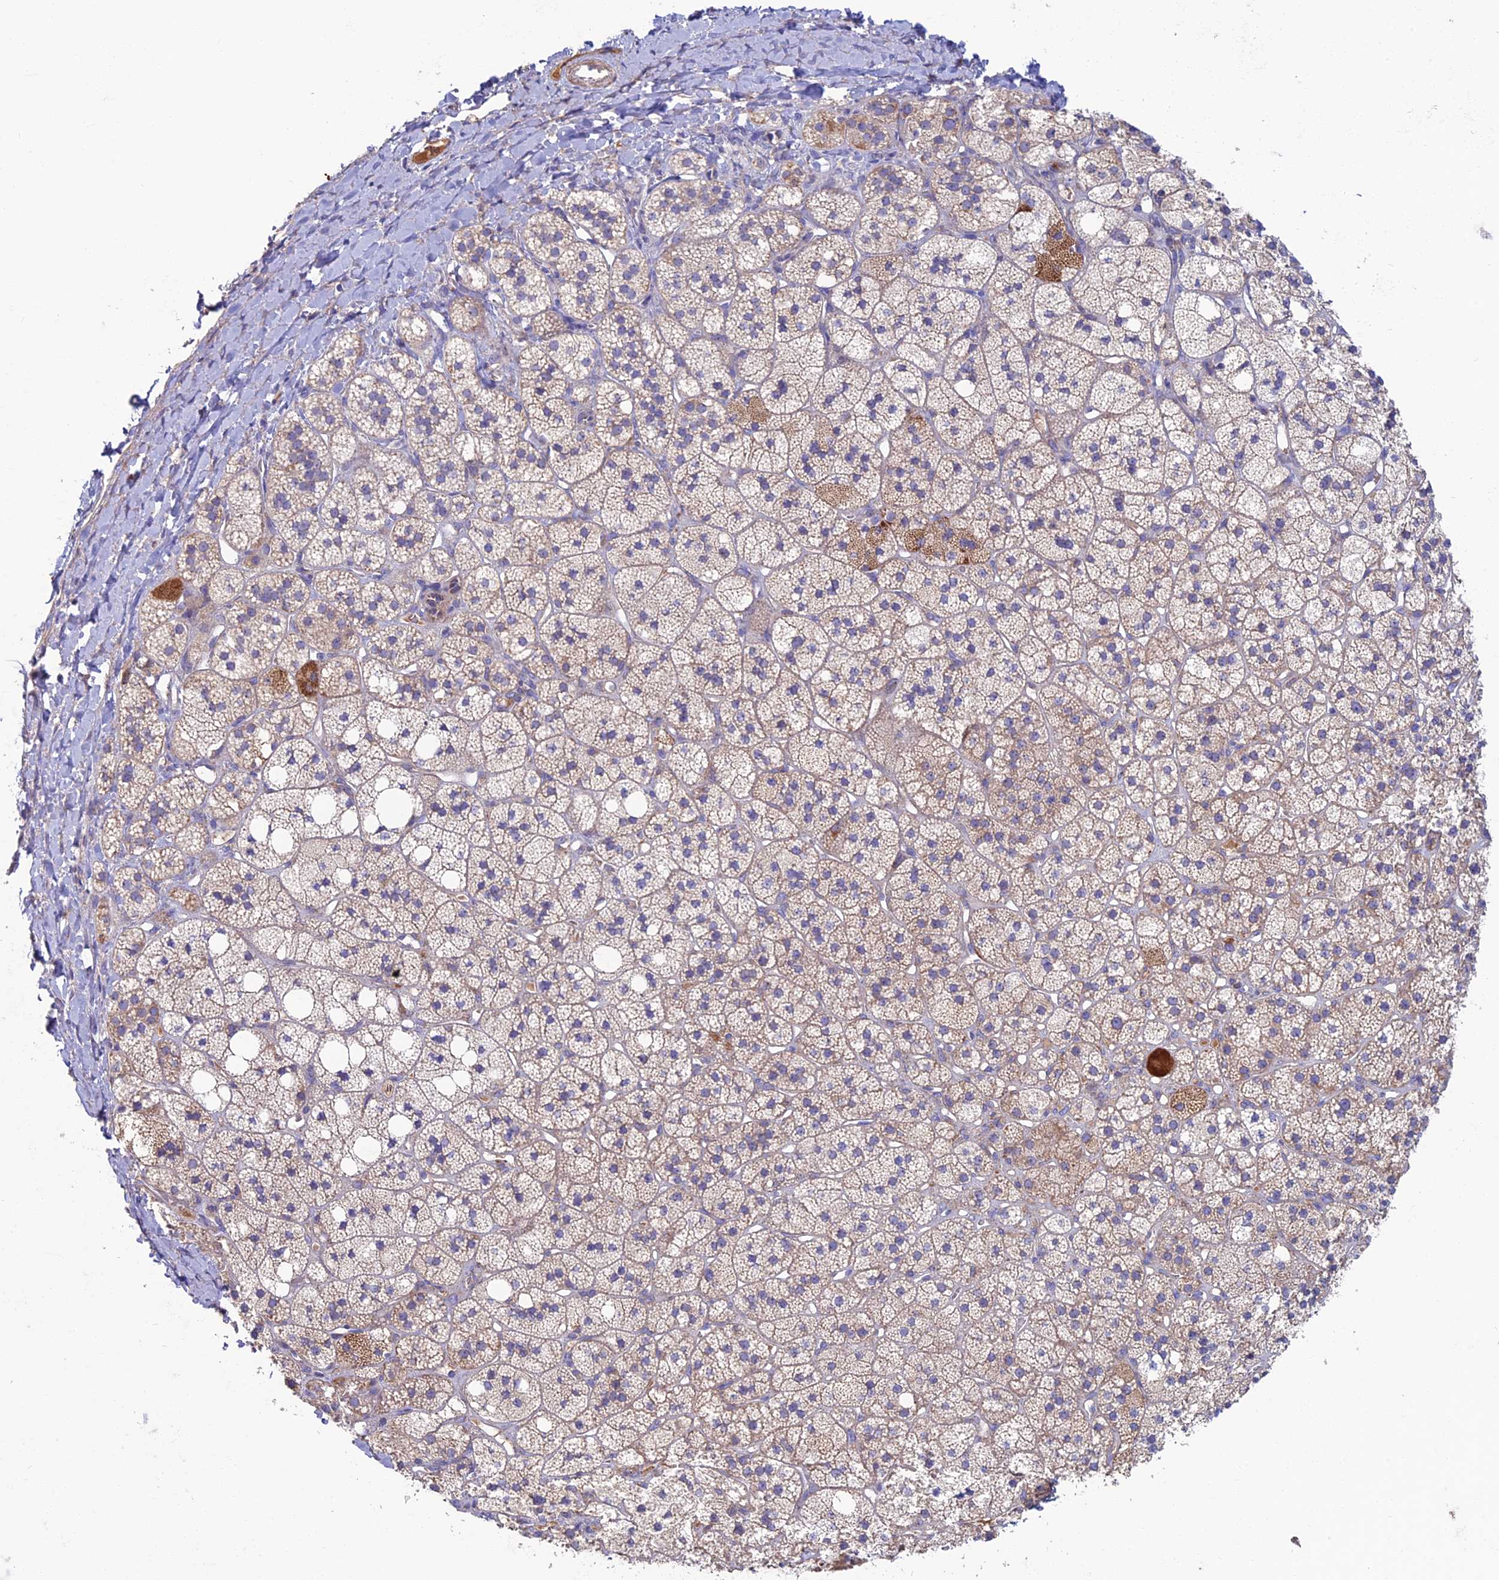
{"staining": {"intensity": "moderate", "quantity": "25%-75%", "location": "cytoplasmic/membranous"}, "tissue": "adrenal gland", "cell_type": "Glandular cells", "image_type": "normal", "snomed": [{"axis": "morphology", "description": "Normal tissue, NOS"}, {"axis": "topography", "description": "Adrenal gland"}], "caption": "Glandular cells display medium levels of moderate cytoplasmic/membranous staining in about 25%-75% of cells in unremarkable adrenal gland. Using DAB (3,3'-diaminobenzidine) (brown) and hematoxylin (blue) stains, captured at high magnification using brightfield microscopy.", "gene": "SLC15A5", "patient": {"sex": "male", "age": 61}}